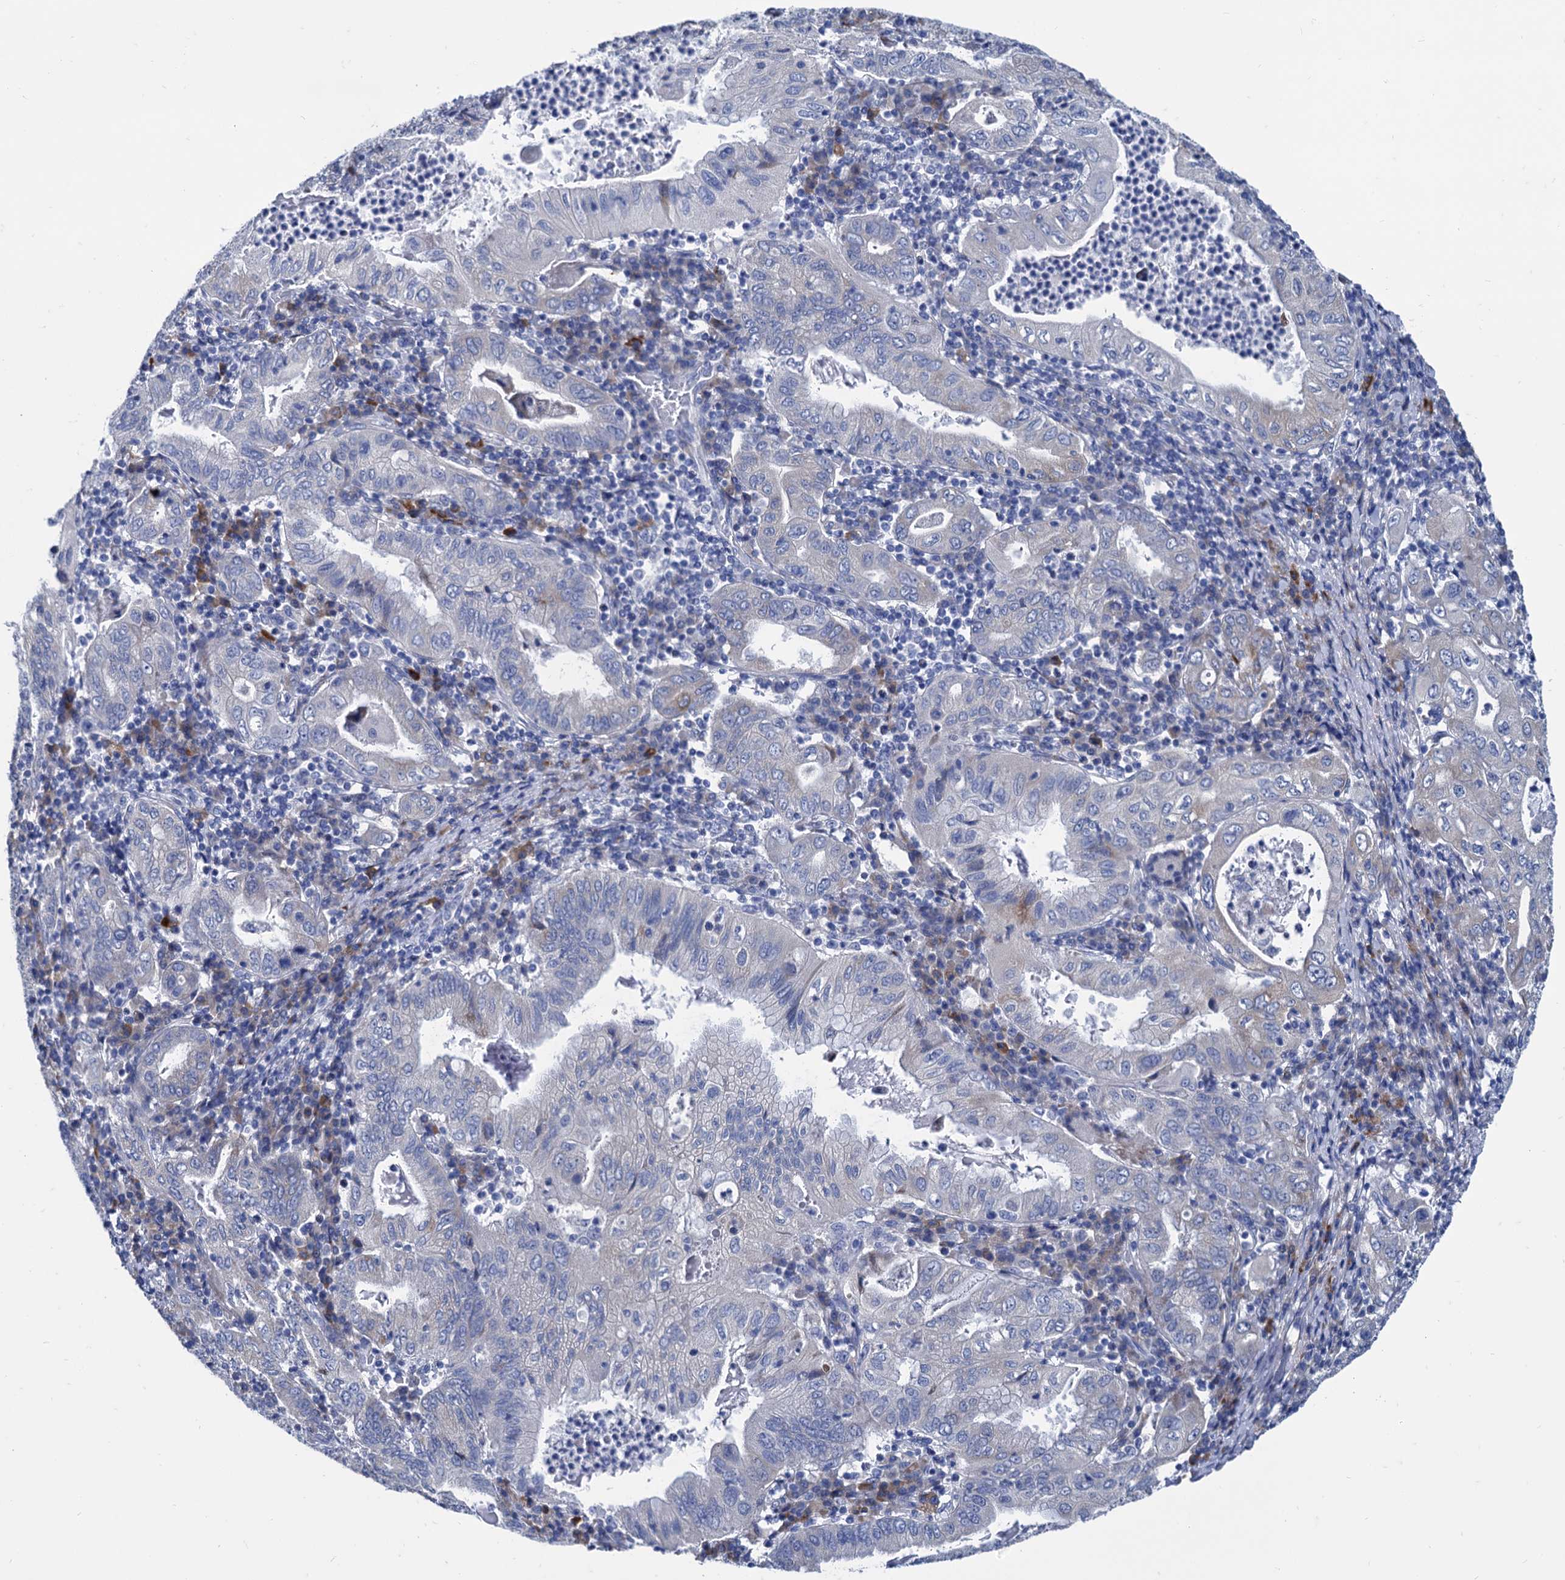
{"staining": {"intensity": "negative", "quantity": "none", "location": "none"}, "tissue": "stomach cancer", "cell_type": "Tumor cells", "image_type": "cancer", "snomed": [{"axis": "morphology", "description": "Normal tissue, NOS"}, {"axis": "morphology", "description": "Adenocarcinoma, NOS"}, {"axis": "topography", "description": "Esophagus"}, {"axis": "topography", "description": "Stomach, upper"}, {"axis": "topography", "description": "Peripheral nerve tissue"}], "caption": "IHC photomicrograph of neoplastic tissue: adenocarcinoma (stomach) stained with DAB (3,3'-diaminobenzidine) exhibits no significant protein positivity in tumor cells. The staining was performed using DAB to visualize the protein expression in brown, while the nuclei were stained in blue with hematoxylin (Magnification: 20x).", "gene": "FOXR2", "patient": {"sex": "male", "age": 62}}